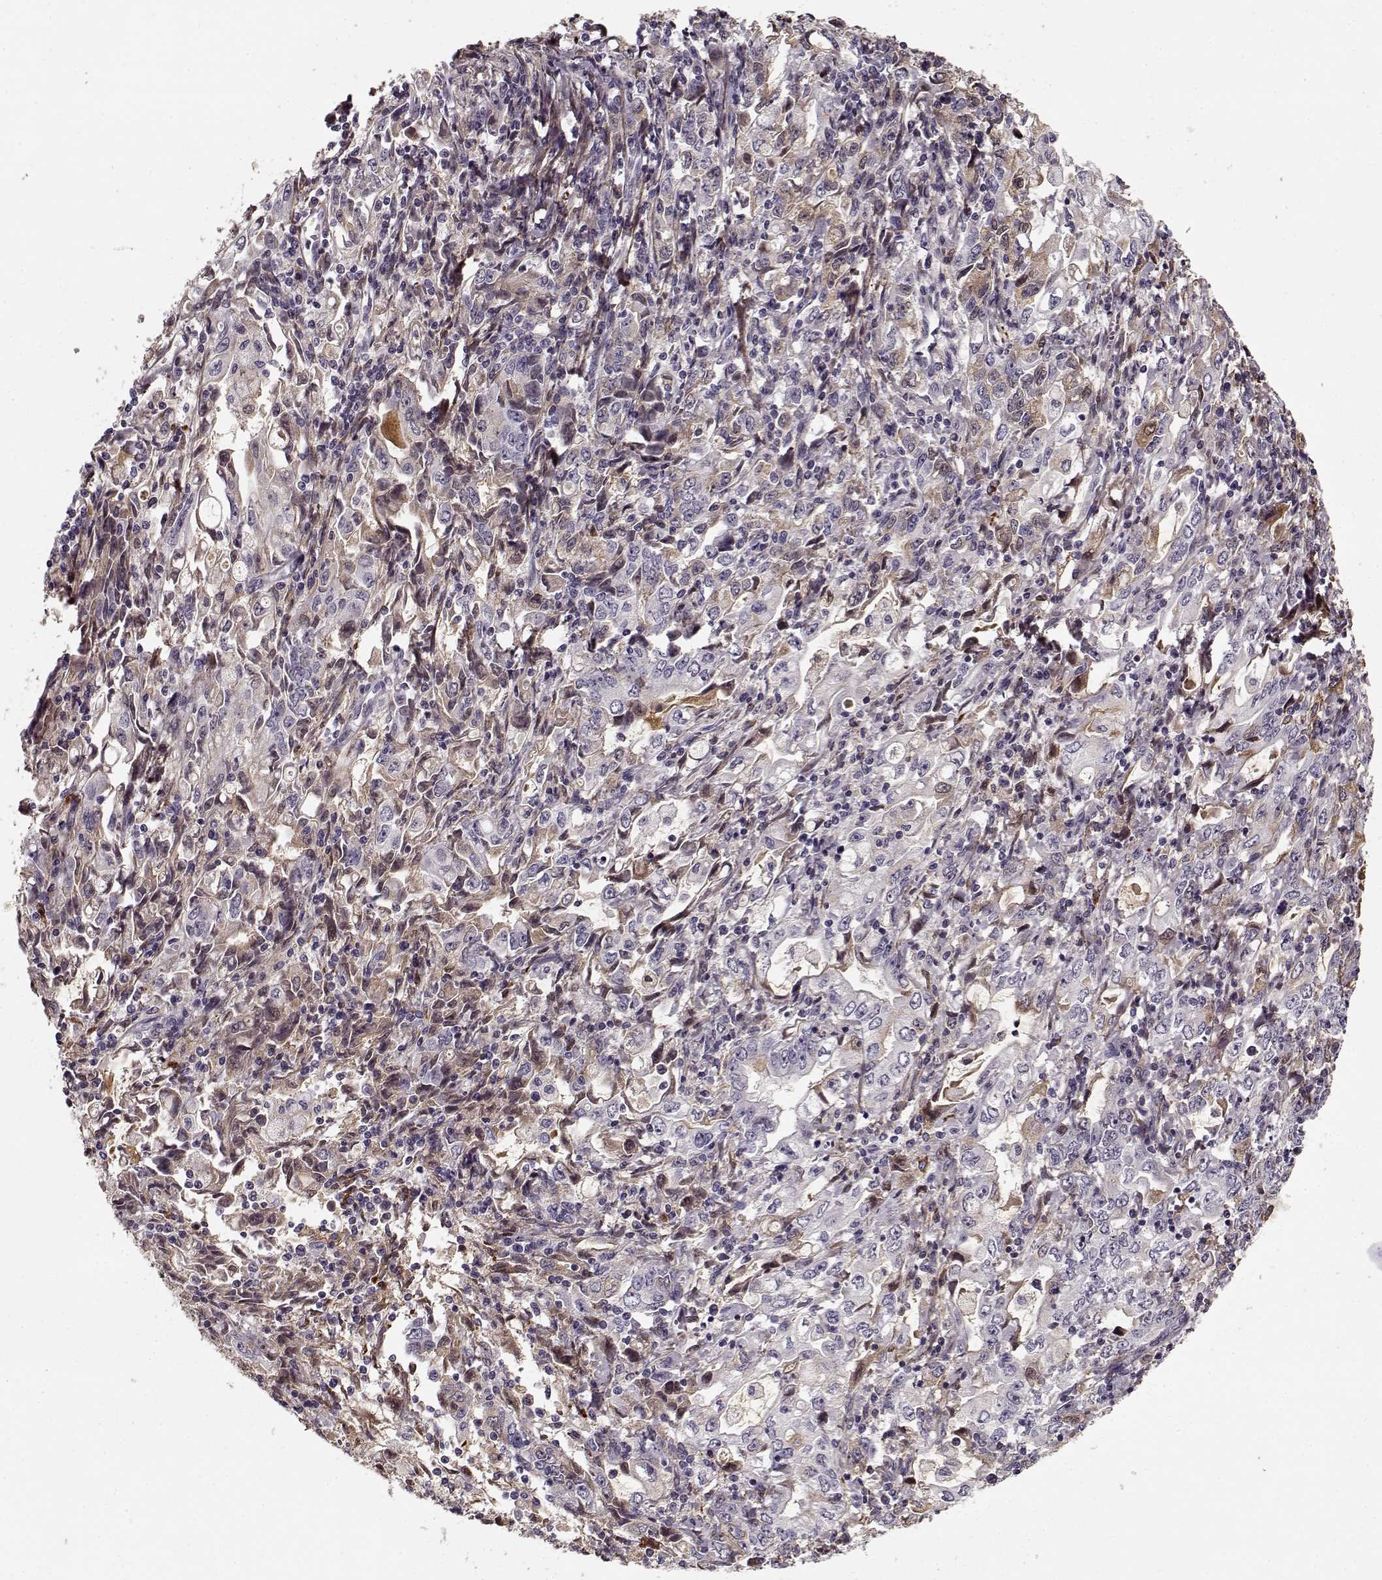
{"staining": {"intensity": "moderate", "quantity": "<25%", "location": "cytoplasmic/membranous"}, "tissue": "stomach cancer", "cell_type": "Tumor cells", "image_type": "cancer", "snomed": [{"axis": "morphology", "description": "Adenocarcinoma, NOS"}, {"axis": "topography", "description": "Stomach, lower"}], "caption": "IHC micrograph of human stomach cancer (adenocarcinoma) stained for a protein (brown), which exhibits low levels of moderate cytoplasmic/membranous positivity in approximately <25% of tumor cells.", "gene": "LUM", "patient": {"sex": "female", "age": 72}}